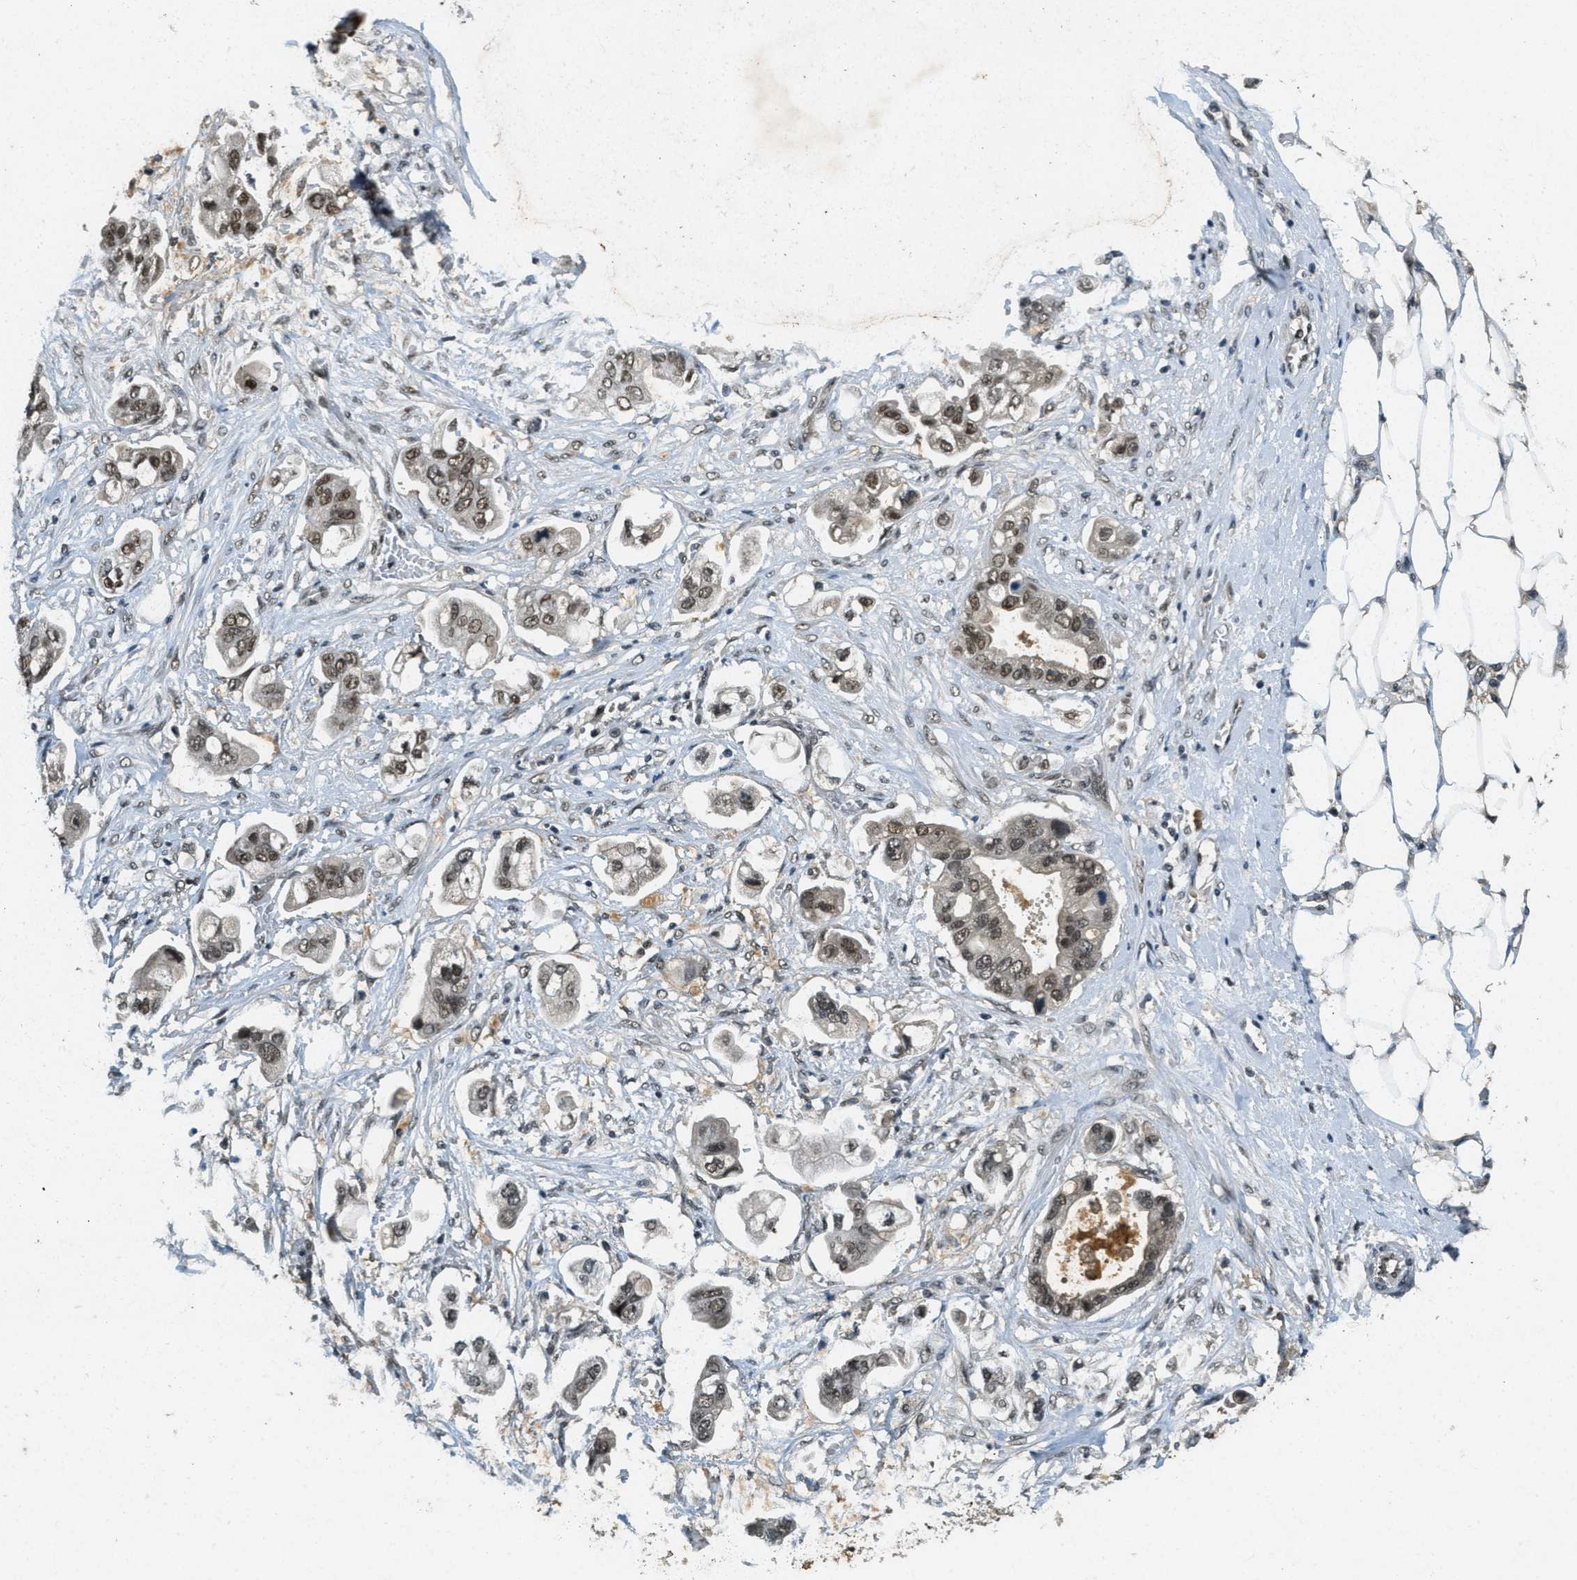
{"staining": {"intensity": "strong", "quantity": ">75%", "location": "nuclear"}, "tissue": "stomach cancer", "cell_type": "Tumor cells", "image_type": "cancer", "snomed": [{"axis": "morphology", "description": "Adenocarcinoma, NOS"}, {"axis": "topography", "description": "Stomach"}], "caption": "Immunohistochemical staining of human adenocarcinoma (stomach) exhibits high levels of strong nuclear staining in about >75% of tumor cells.", "gene": "ZNF148", "patient": {"sex": "male", "age": 62}}